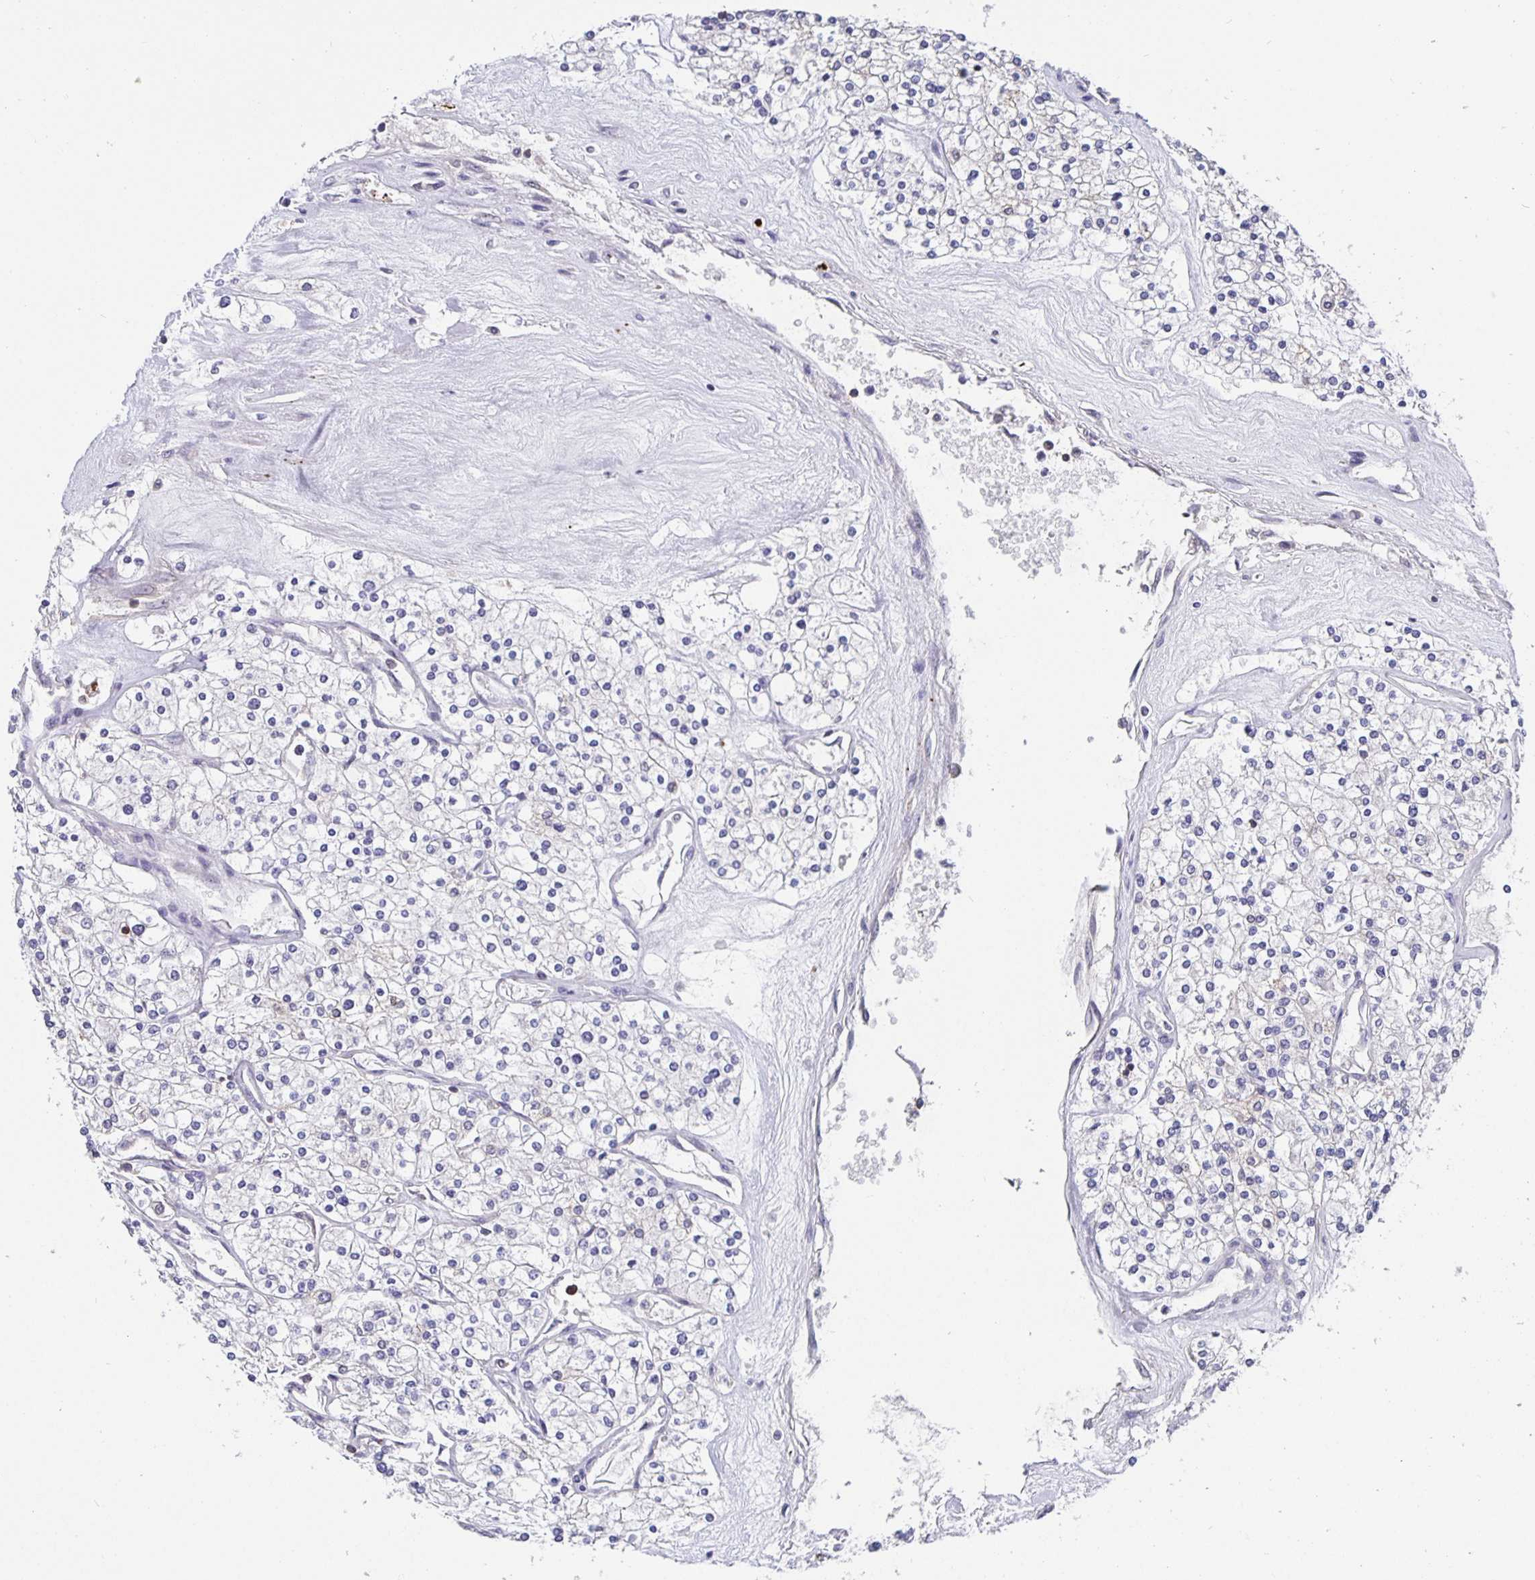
{"staining": {"intensity": "weak", "quantity": "<25%", "location": "cytoplasmic/membranous"}, "tissue": "renal cancer", "cell_type": "Tumor cells", "image_type": "cancer", "snomed": [{"axis": "morphology", "description": "Adenocarcinoma, NOS"}, {"axis": "topography", "description": "Kidney"}], "caption": "Micrograph shows no significant protein staining in tumor cells of adenocarcinoma (renal). (DAB (3,3'-diaminobenzidine) immunohistochemistry visualized using brightfield microscopy, high magnification).", "gene": "FEM1C", "patient": {"sex": "male", "age": 80}}